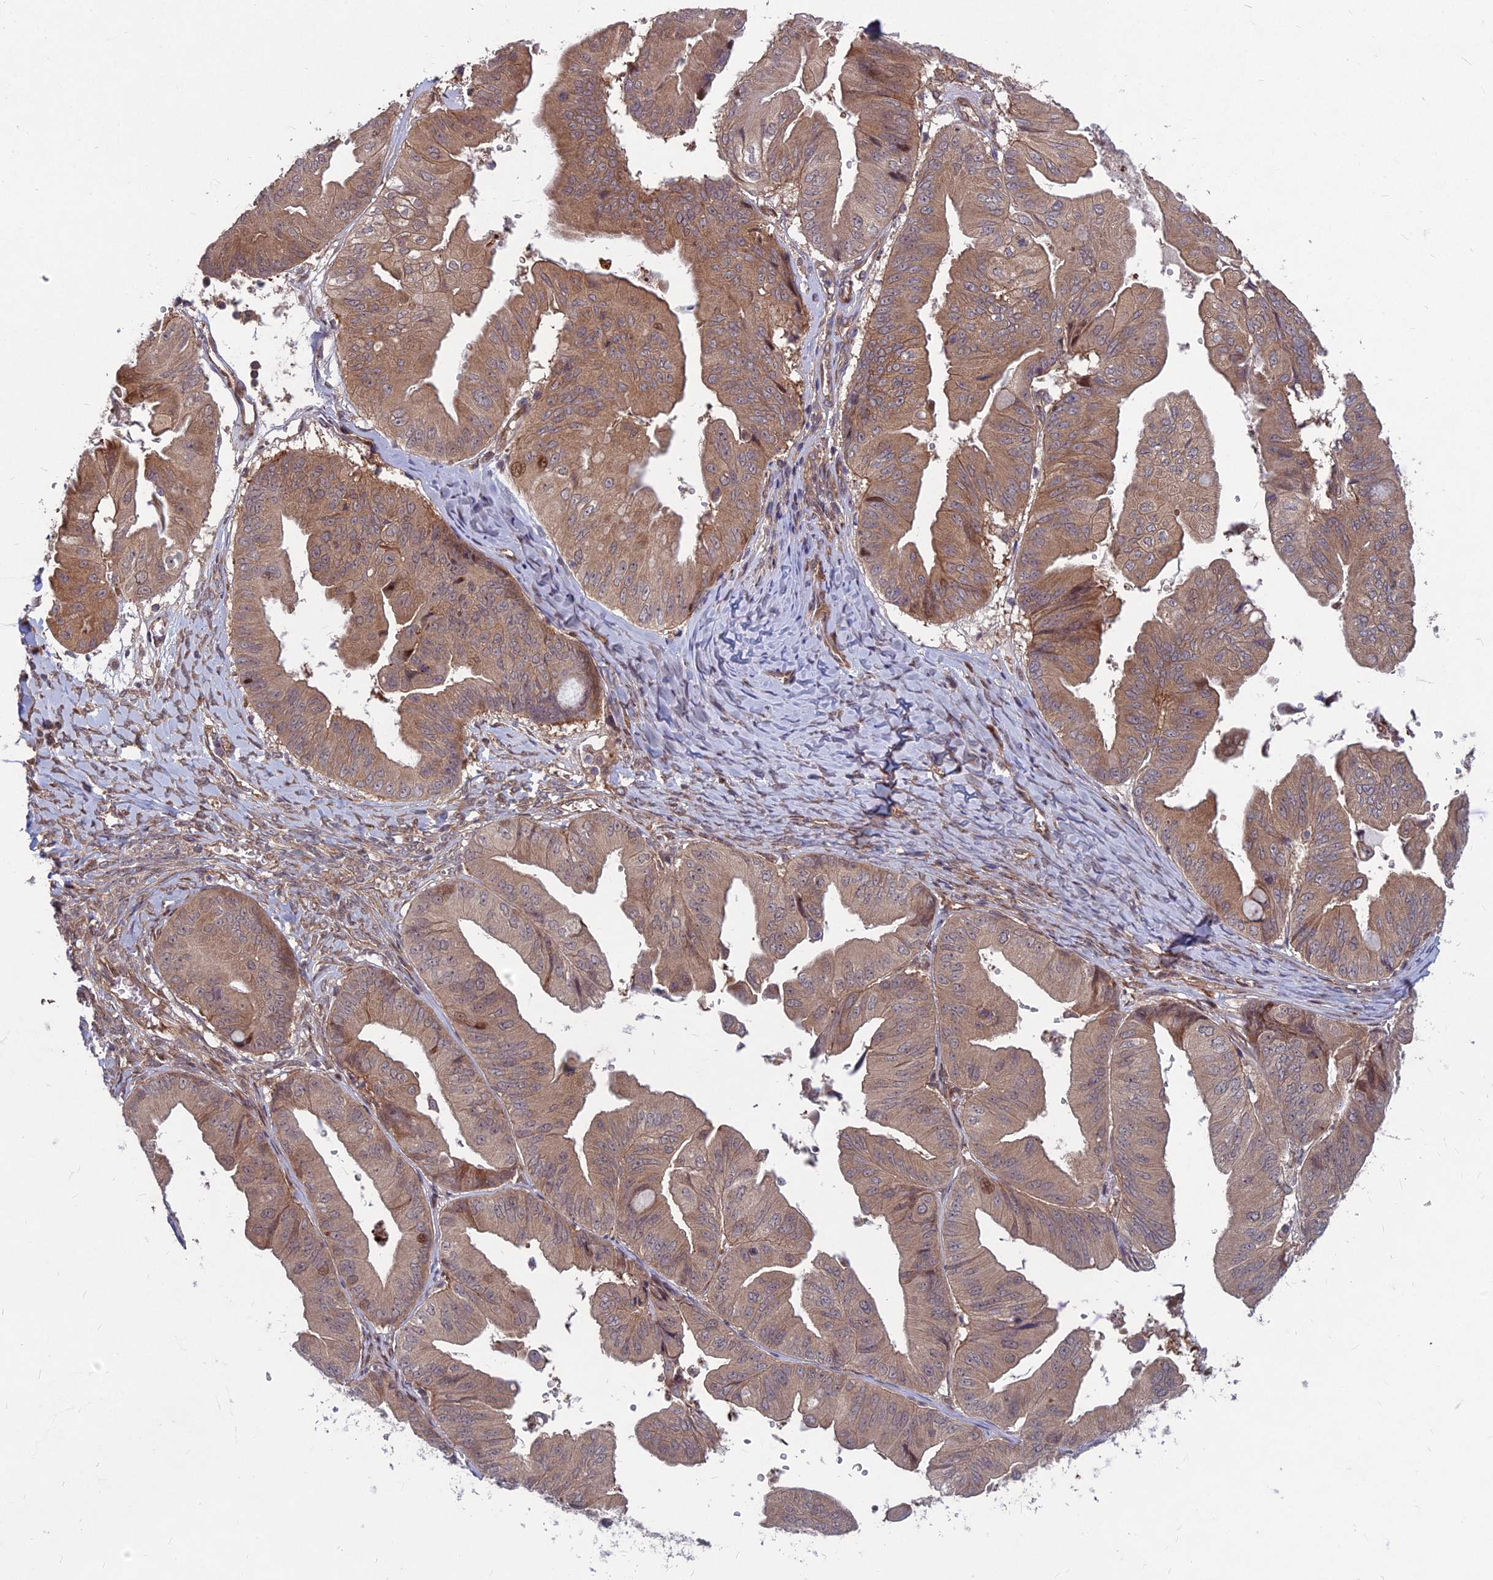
{"staining": {"intensity": "moderate", "quantity": ">75%", "location": "cytoplasmic/membranous"}, "tissue": "ovarian cancer", "cell_type": "Tumor cells", "image_type": "cancer", "snomed": [{"axis": "morphology", "description": "Cystadenocarcinoma, mucinous, NOS"}, {"axis": "topography", "description": "Ovary"}], "caption": "IHC photomicrograph of neoplastic tissue: mucinous cystadenocarcinoma (ovarian) stained using IHC demonstrates medium levels of moderate protein expression localized specifically in the cytoplasmic/membranous of tumor cells, appearing as a cytoplasmic/membranous brown color.", "gene": "MFSD8", "patient": {"sex": "female", "age": 61}}